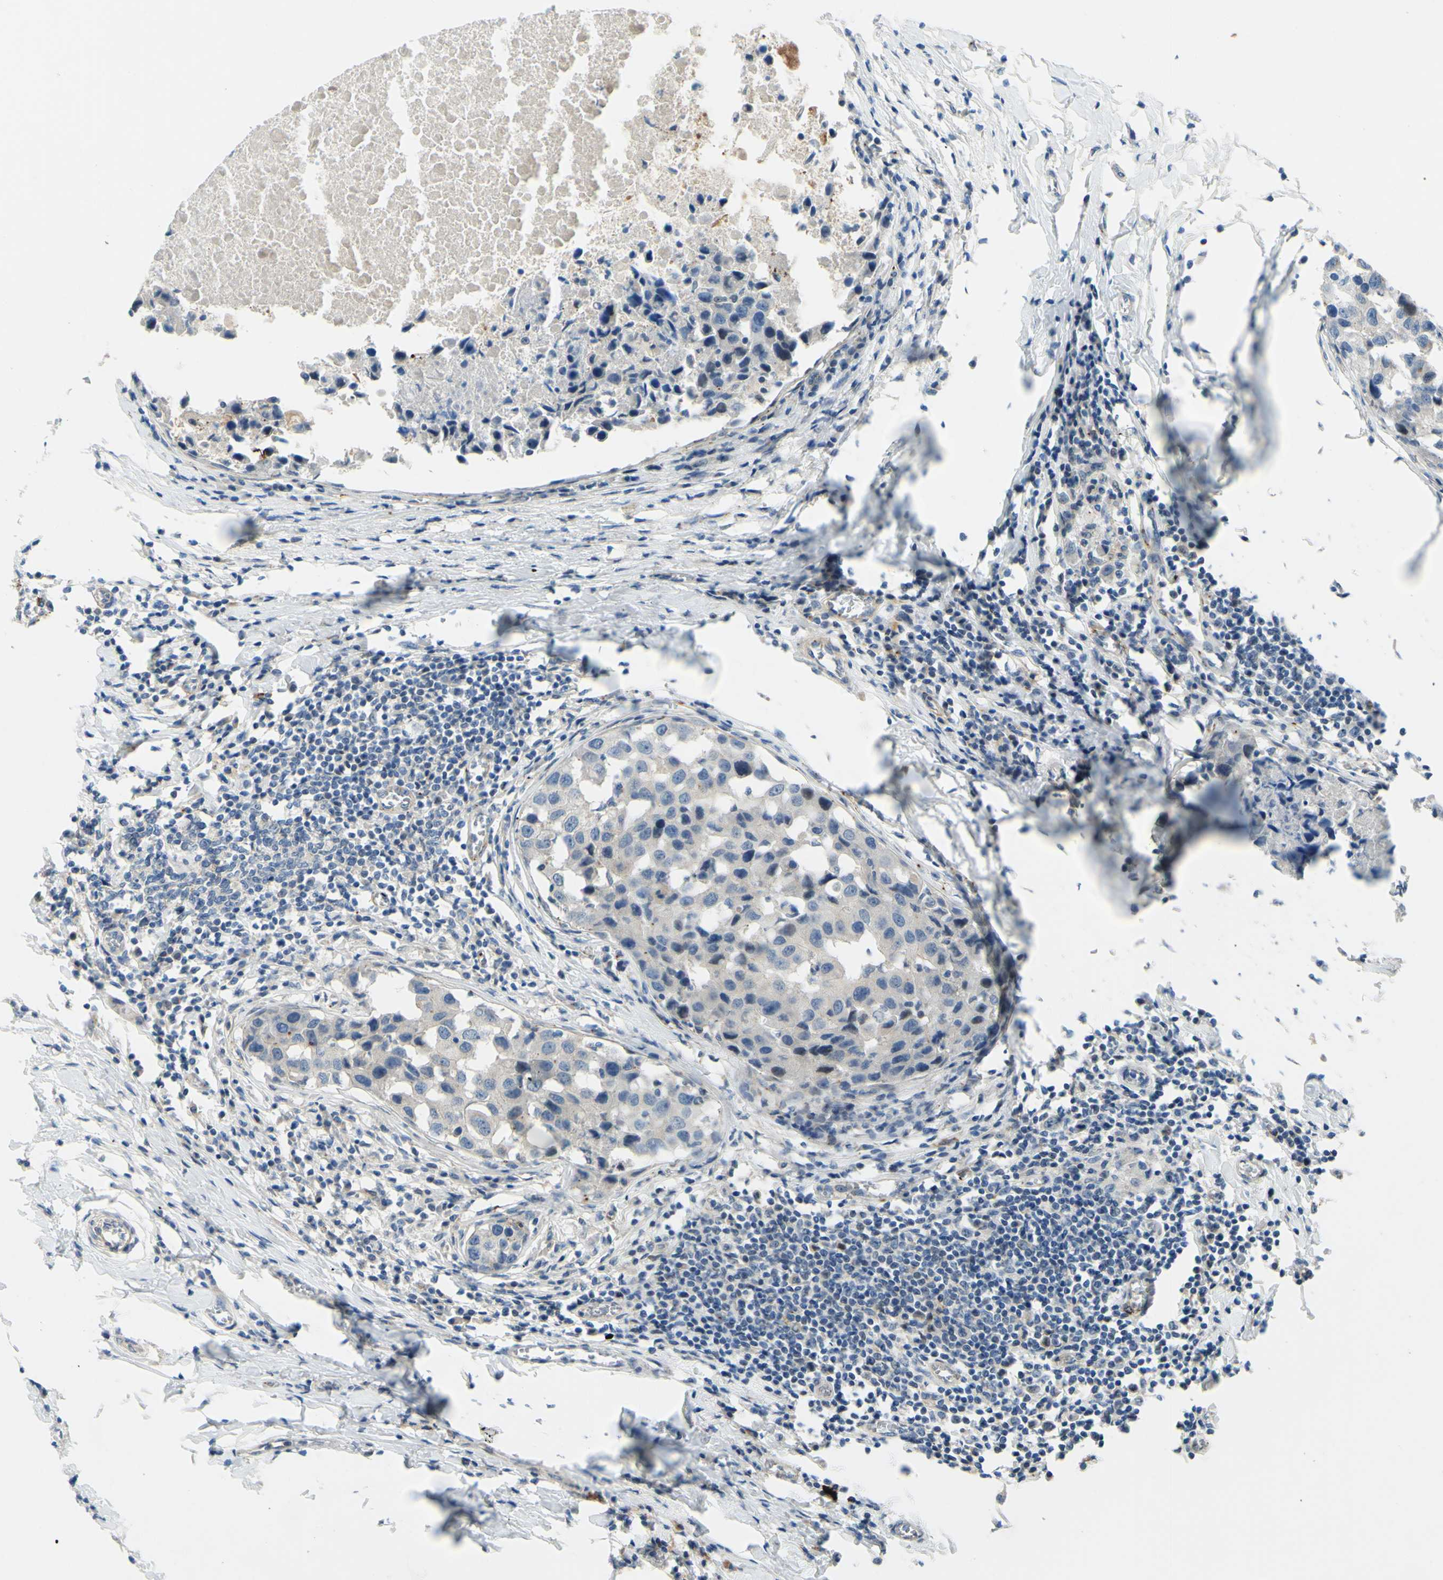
{"staining": {"intensity": "negative", "quantity": "none", "location": "none"}, "tissue": "breast cancer", "cell_type": "Tumor cells", "image_type": "cancer", "snomed": [{"axis": "morphology", "description": "Duct carcinoma"}, {"axis": "topography", "description": "Breast"}], "caption": "The micrograph demonstrates no staining of tumor cells in breast cancer. Nuclei are stained in blue.", "gene": "ARHGAP1", "patient": {"sex": "female", "age": 27}}